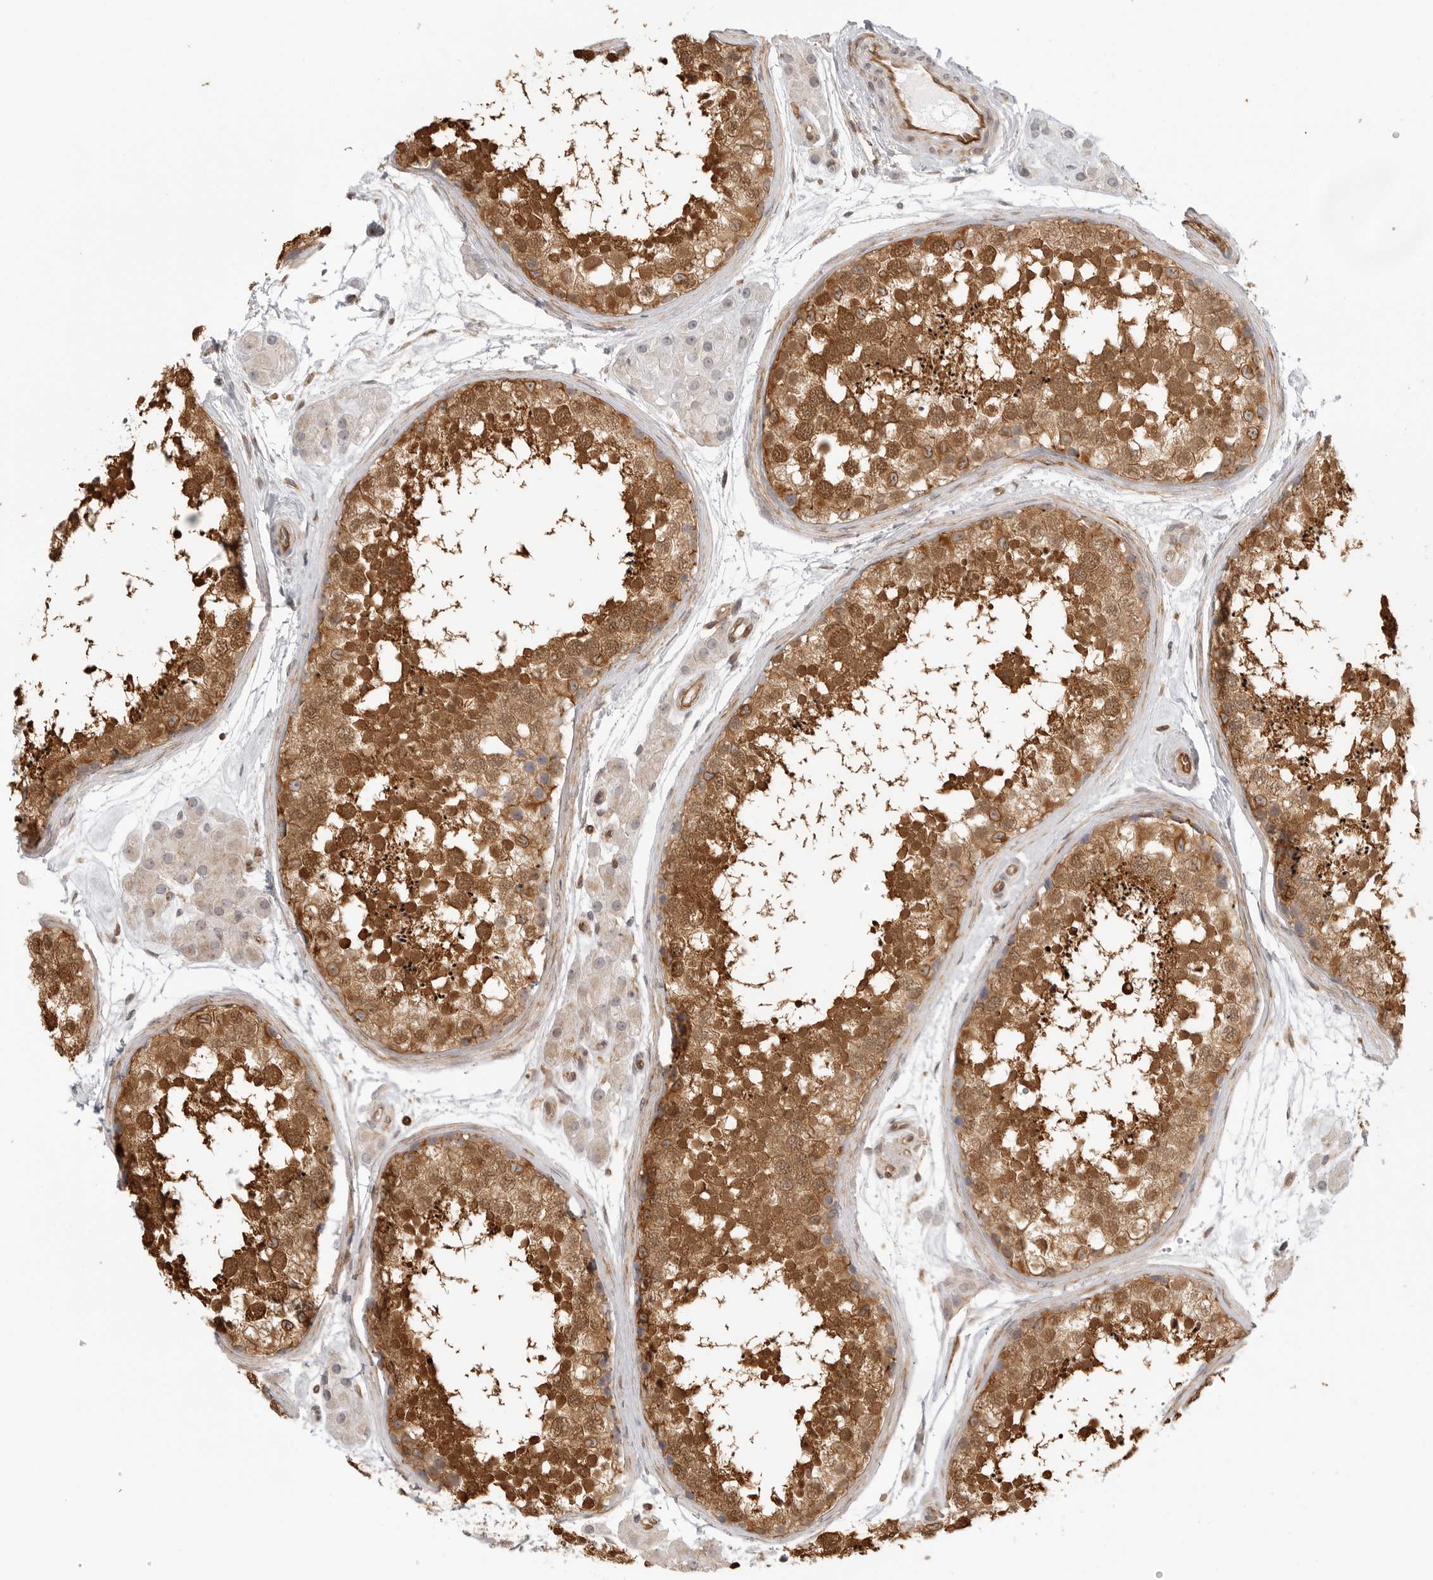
{"staining": {"intensity": "strong", "quantity": "25%-75%", "location": "cytoplasmic/membranous,nuclear"}, "tissue": "testis", "cell_type": "Cells in seminiferous ducts", "image_type": "normal", "snomed": [{"axis": "morphology", "description": "Normal tissue, NOS"}, {"axis": "topography", "description": "Testis"}], "caption": "Cells in seminiferous ducts show high levels of strong cytoplasmic/membranous,nuclear staining in approximately 25%-75% of cells in benign testis.", "gene": "ATOH7", "patient": {"sex": "male", "age": 56}}